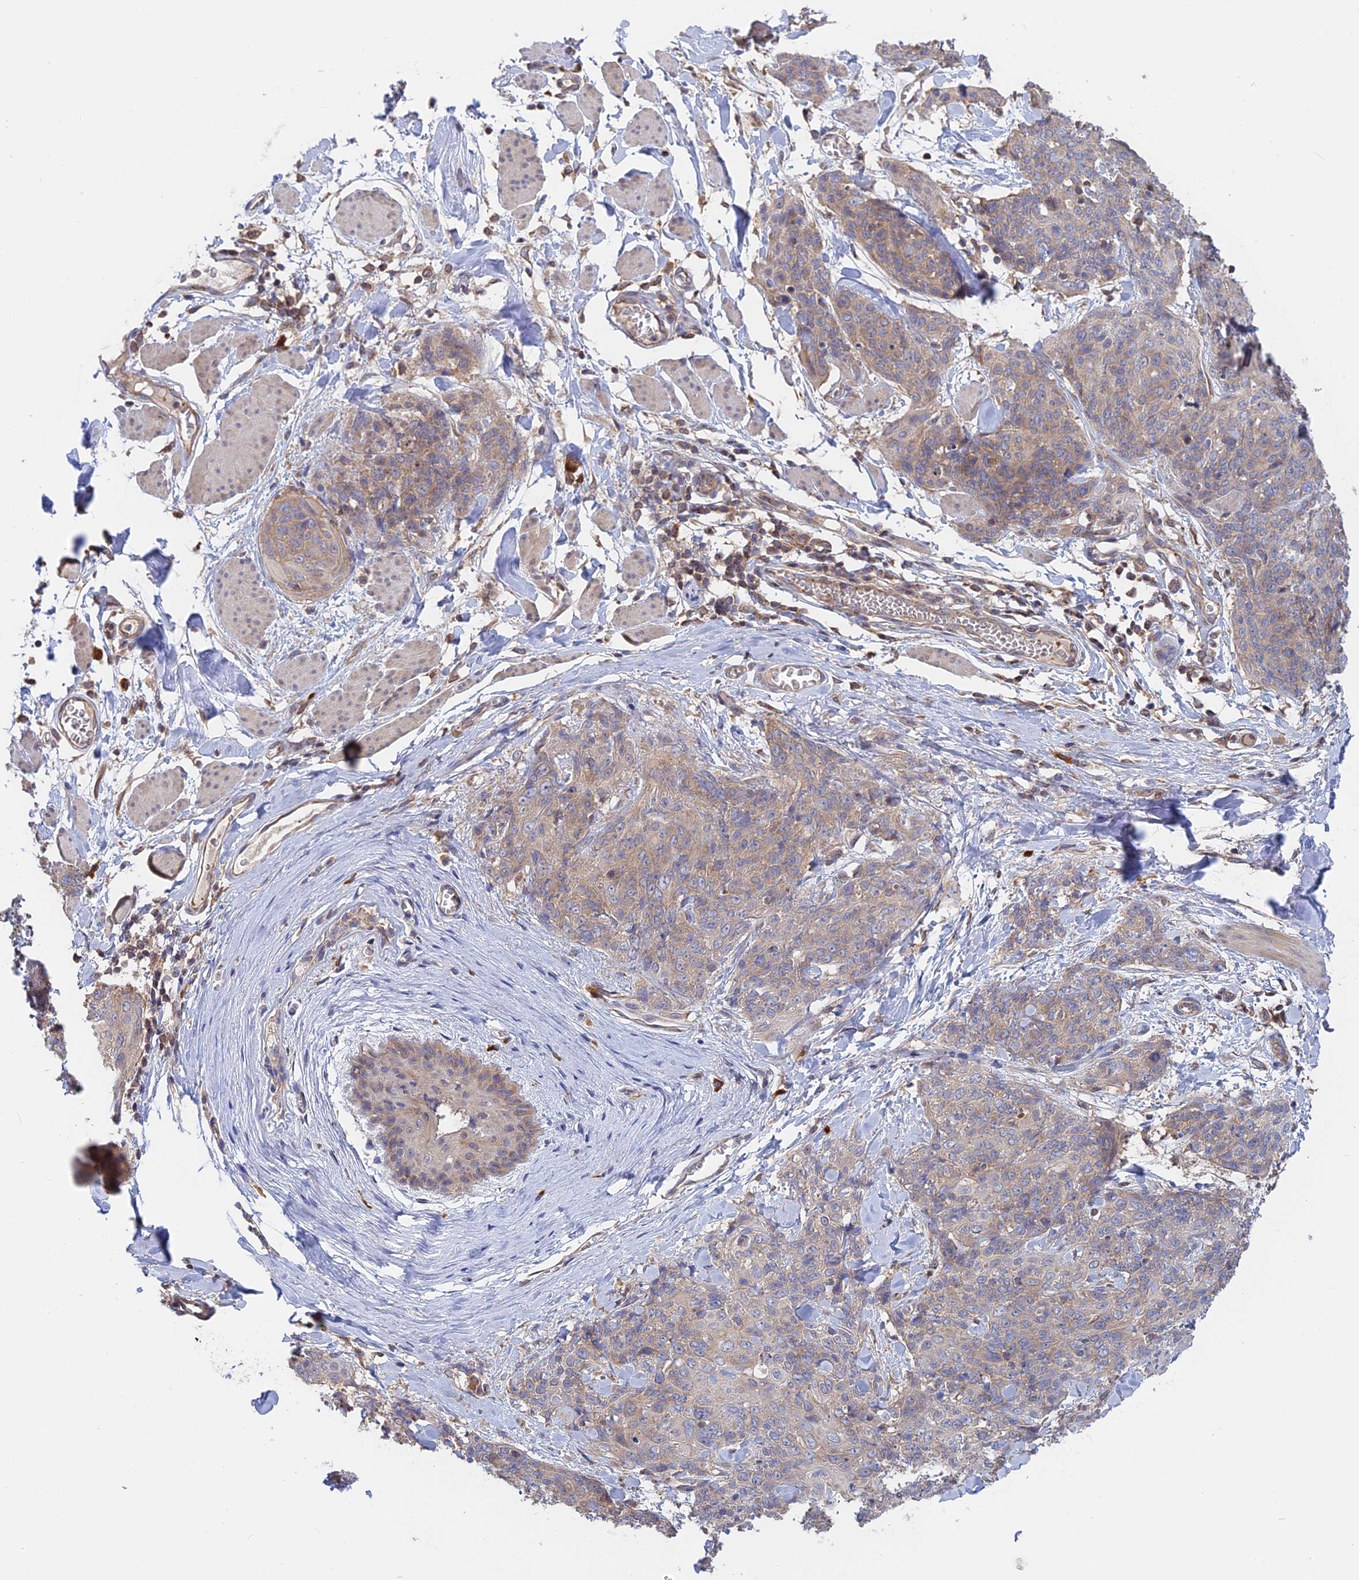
{"staining": {"intensity": "weak", "quantity": "25%-75%", "location": "cytoplasmic/membranous"}, "tissue": "skin cancer", "cell_type": "Tumor cells", "image_type": "cancer", "snomed": [{"axis": "morphology", "description": "Squamous cell carcinoma, NOS"}, {"axis": "topography", "description": "Skin"}, {"axis": "topography", "description": "Vulva"}], "caption": "An image of skin cancer (squamous cell carcinoma) stained for a protein displays weak cytoplasmic/membranous brown staining in tumor cells. The staining is performed using DAB (3,3'-diaminobenzidine) brown chromogen to label protein expression. The nuclei are counter-stained blue using hematoxylin.", "gene": "IL21R", "patient": {"sex": "female", "age": 85}}